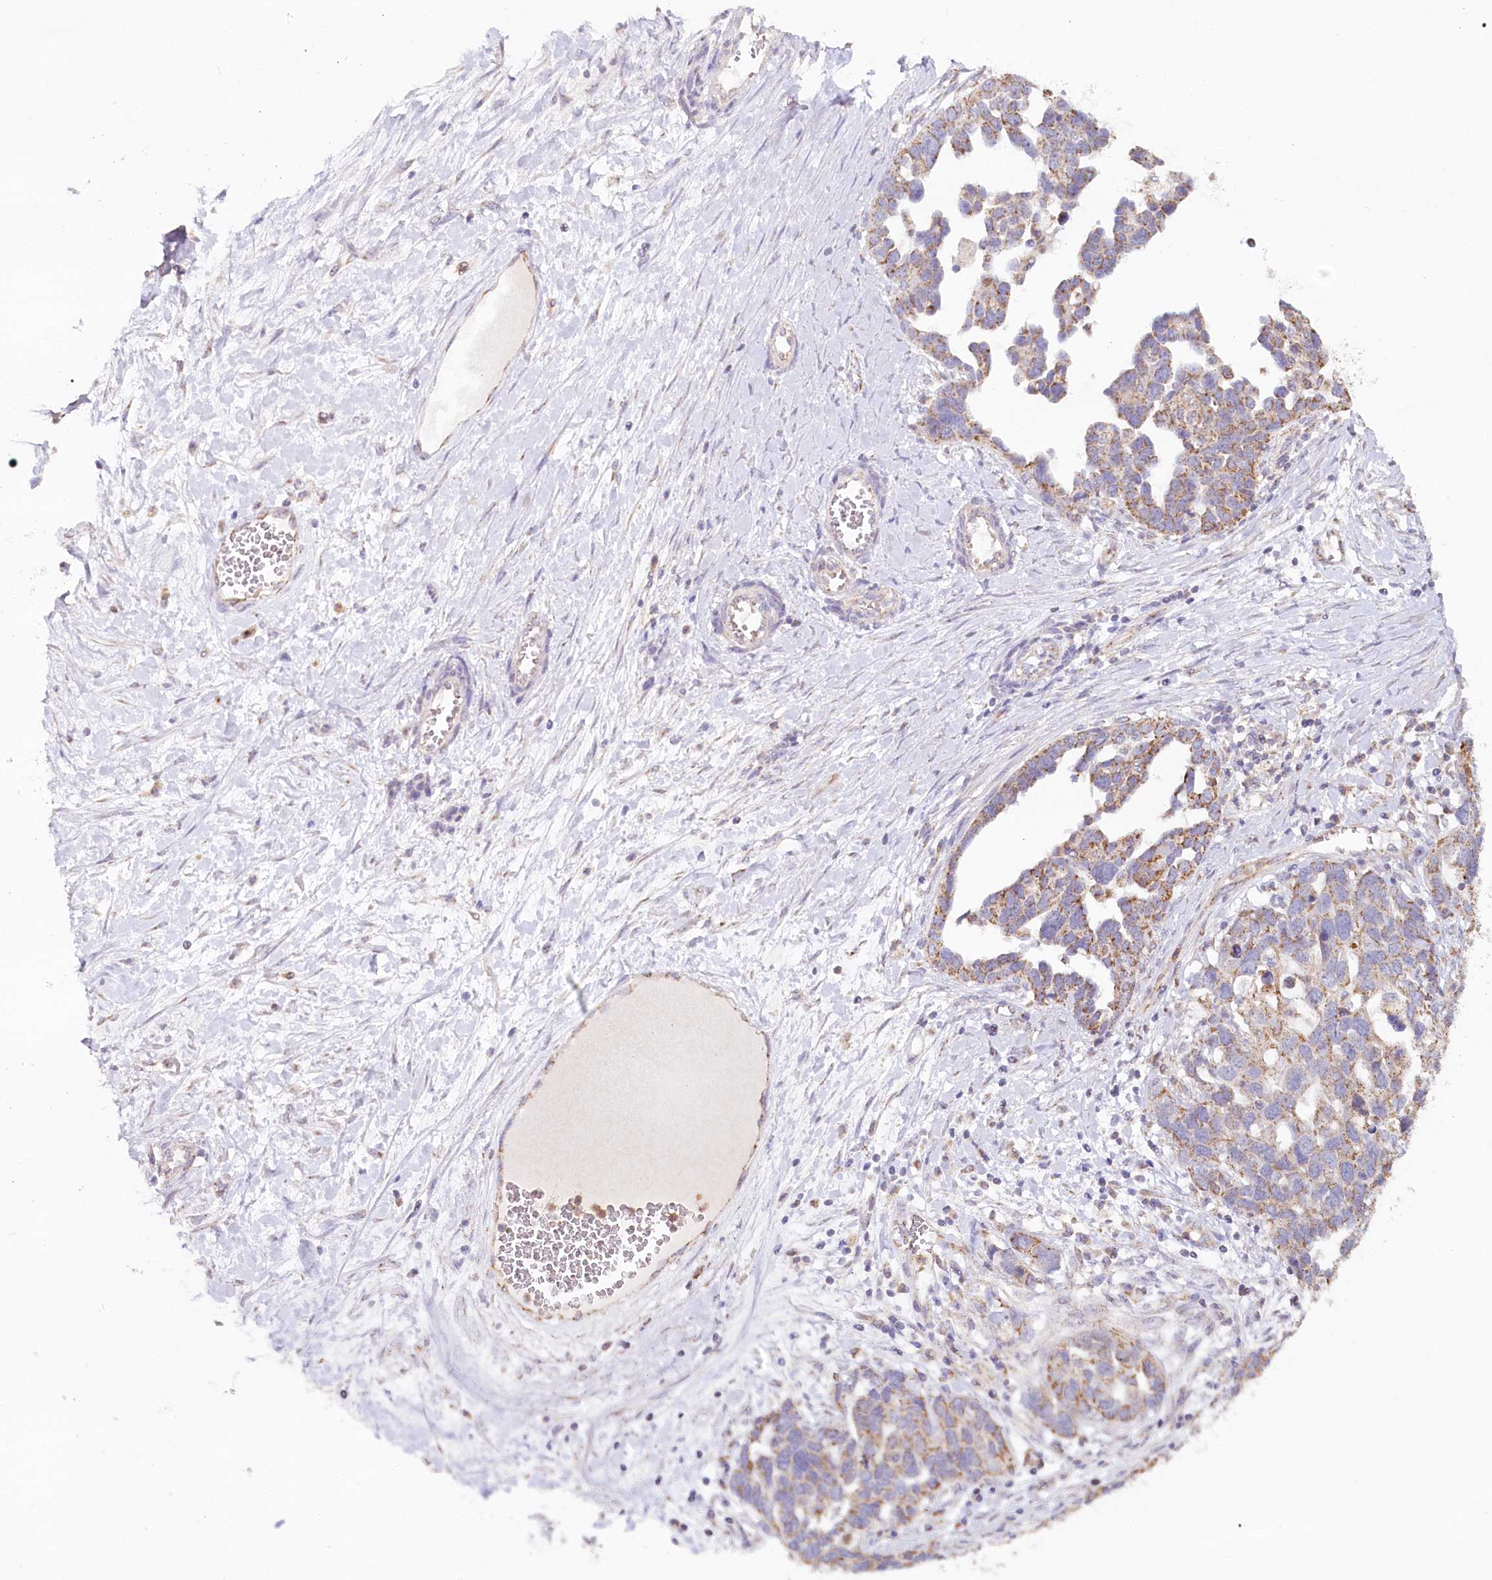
{"staining": {"intensity": "moderate", "quantity": "<25%", "location": "cytoplasmic/membranous"}, "tissue": "ovarian cancer", "cell_type": "Tumor cells", "image_type": "cancer", "snomed": [{"axis": "morphology", "description": "Cystadenocarcinoma, serous, NOS"}, {"axis": "topography", "description": "Ovary"}], "caption": "The immunohistochemical stain highlights moderate cytoplasmic/membranous expression in tumor cells of ovarian serous cystadenocarcinoma tissue.", "gene": "MMP25", "patient": {"sex": "female", "age": 54}}